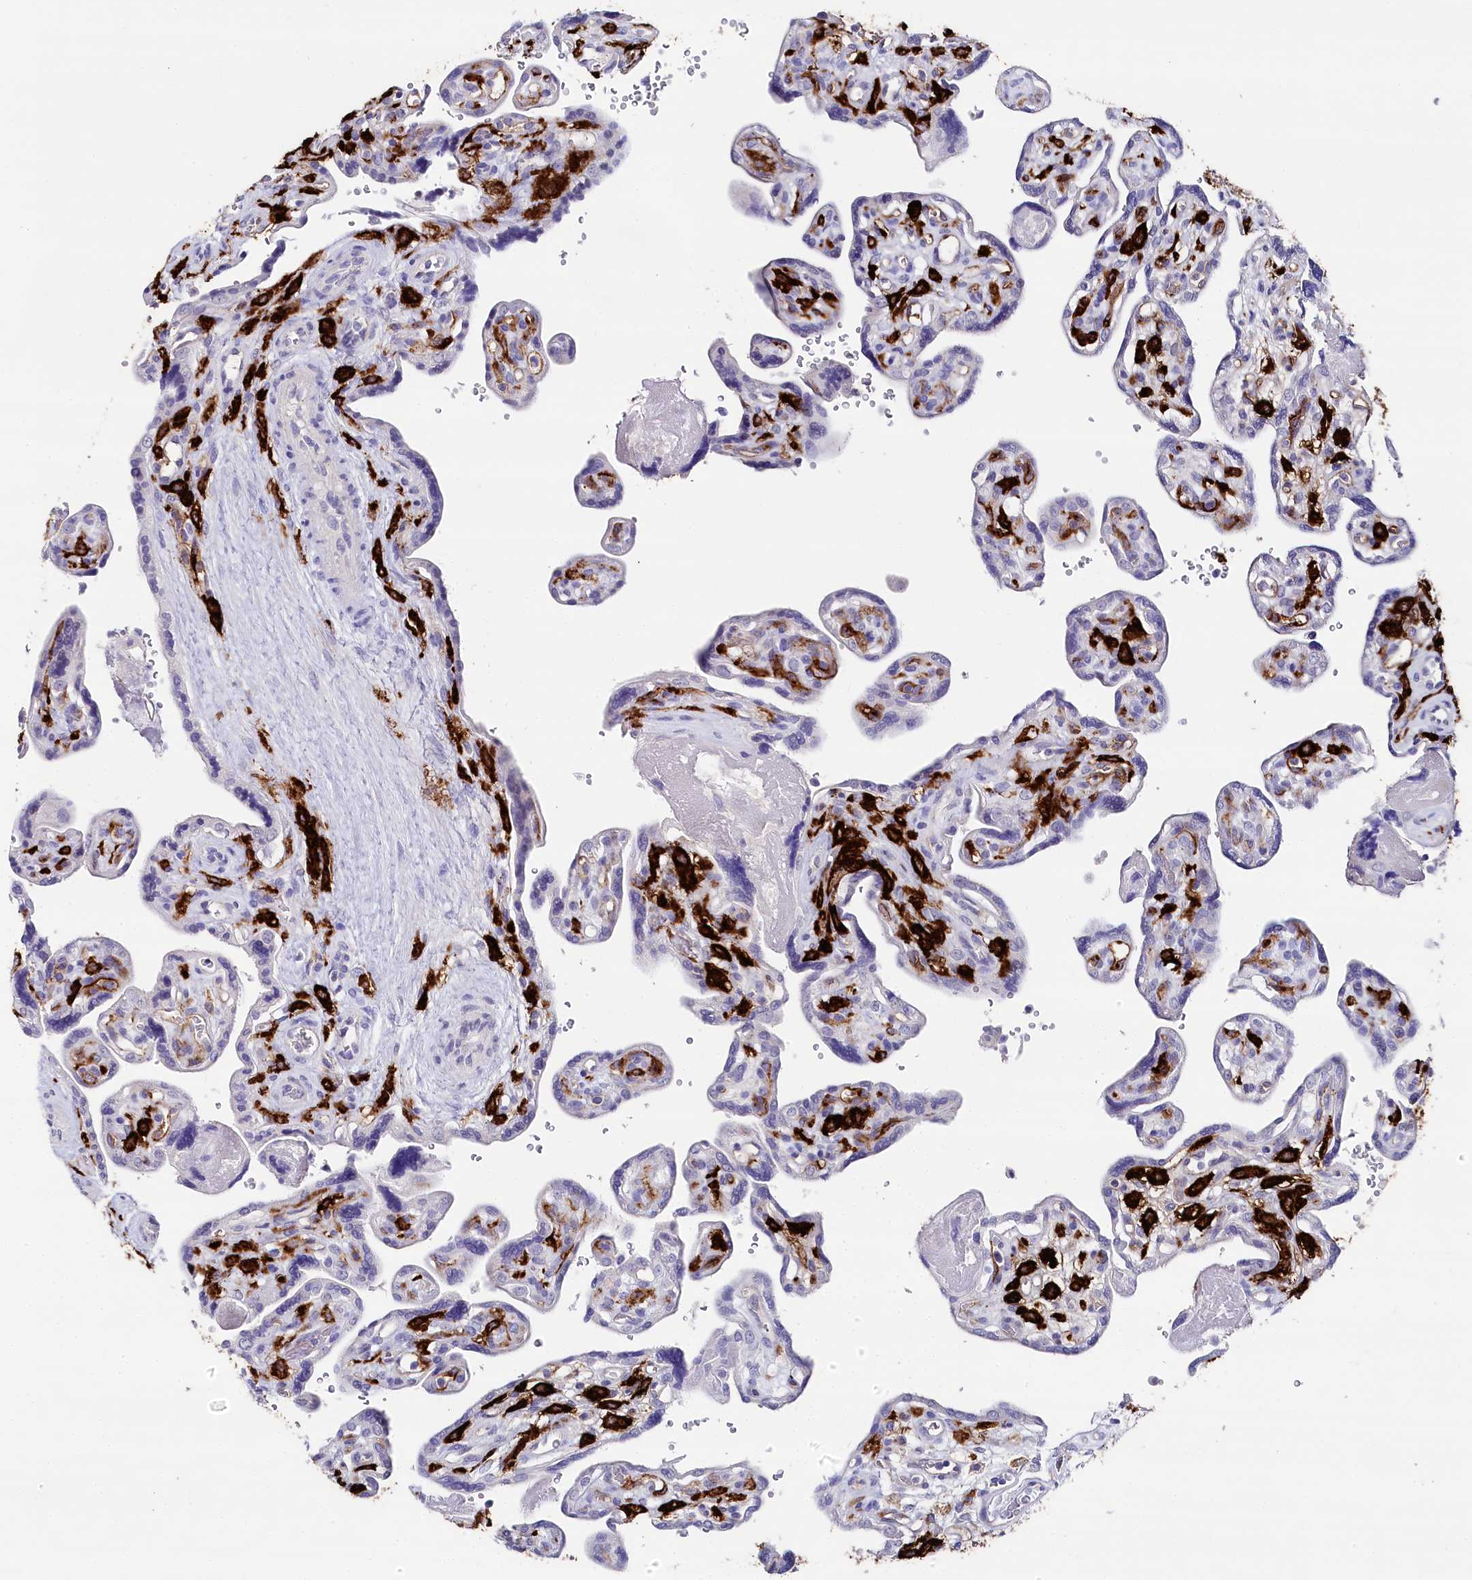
{"staining": {"intensity": "negative", "quantity": "none", "location": "none"}, "tissue": "placenta", "cell_type": "Trophoblastic cells", "image_type": "normal", "snomed": [{"axis": "morphology", "description": "Normal tissue, NOS"}, {"axis": "topography", "description": "Placenta"}], "caption": "Immunohistochemistry of normal human placenta demonstrates no expression in trophoblastic cells.", "gene": "CLEC4M", "patient": {"sex": "female", "age": 39}}